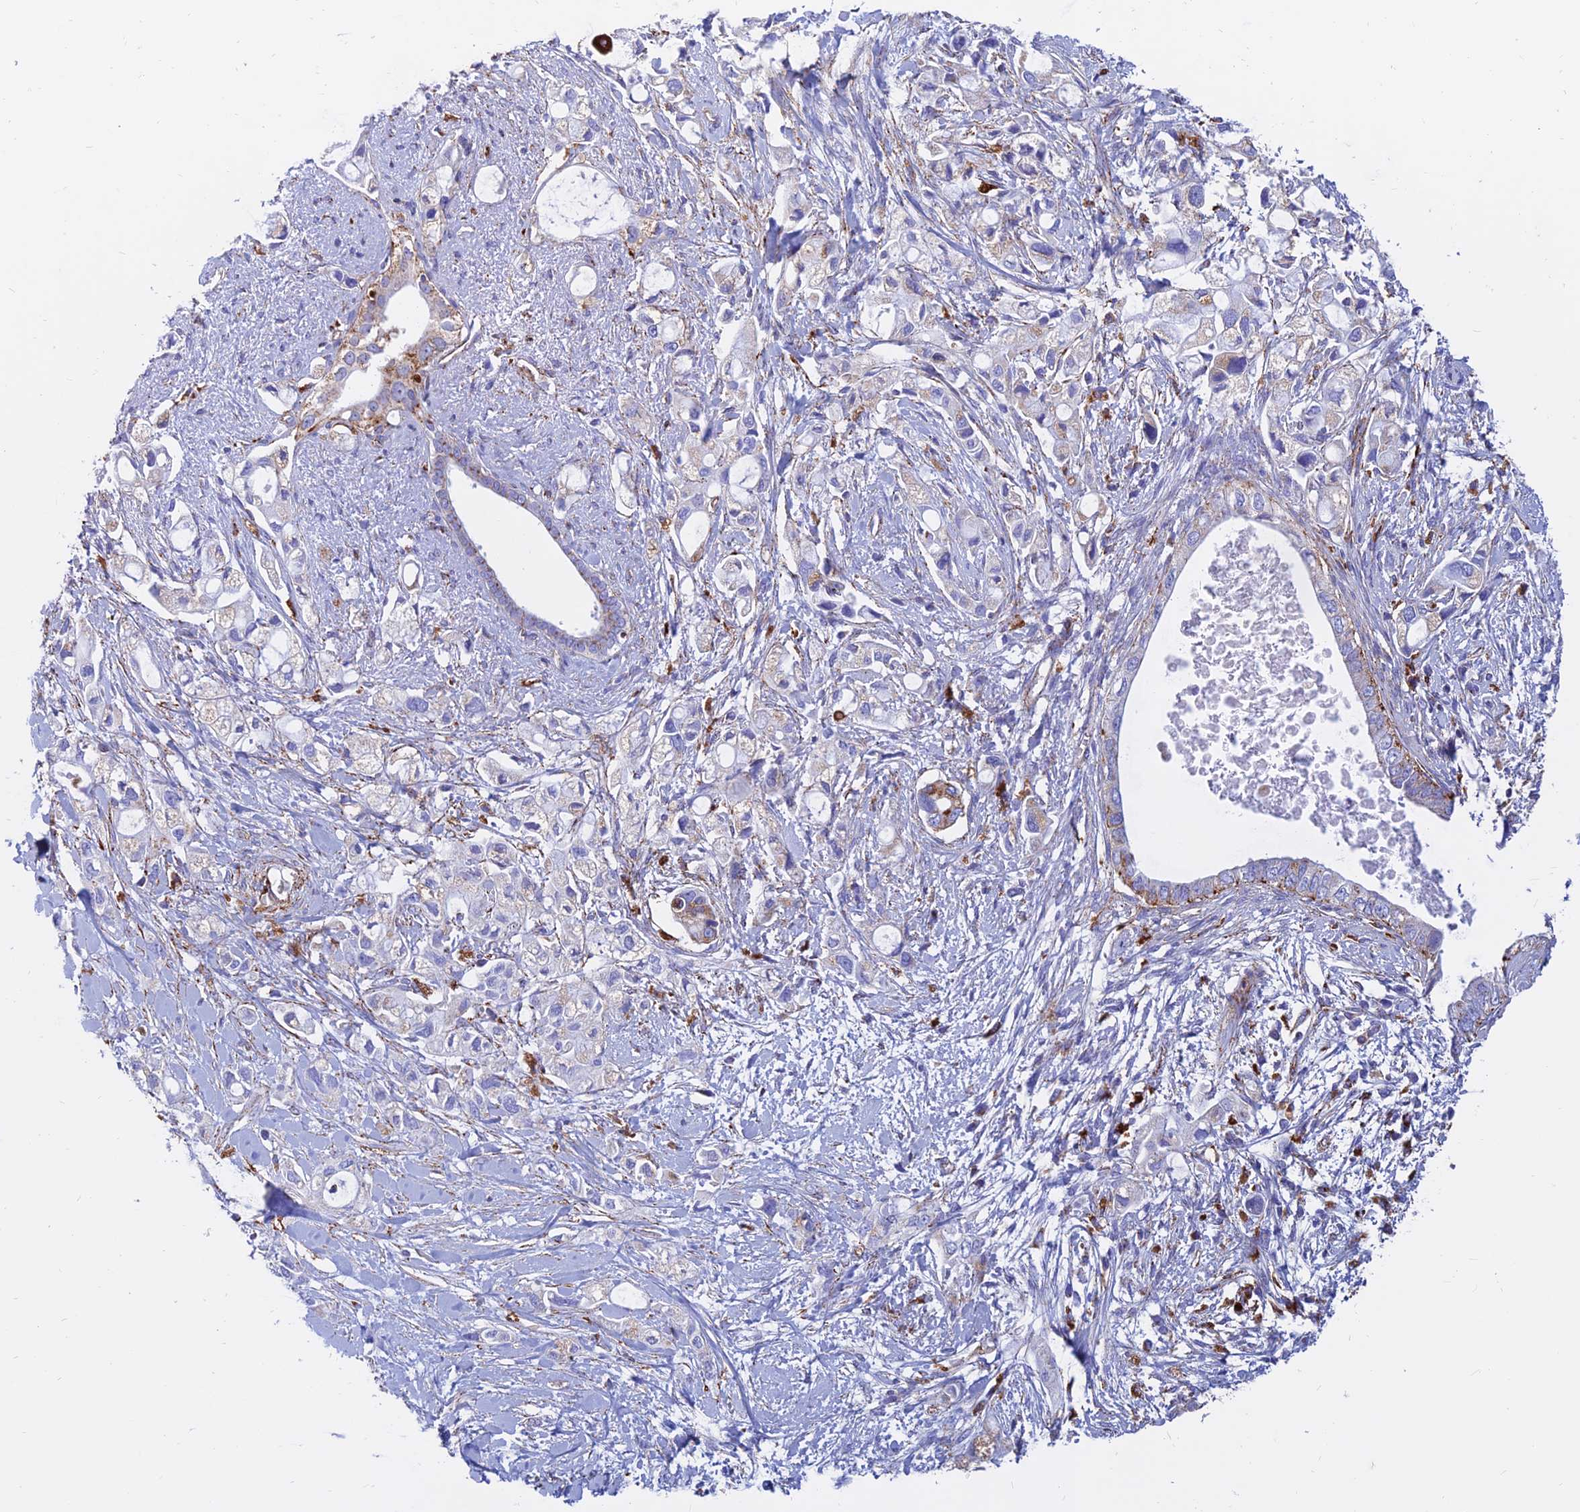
{"staining": {"intensity": "moderate", "quantity": "<25%", "location": "cytoplasmic/membranous"}, "tissue": "pancreatic cancer", "cell_type": "Tumor cells", "image_type": "cancer", "snomed": [{"axis": "morphology", "description": "Adenocarcinoma, NOS"}, {"axis": "topography", "description": "Pancreas"}], "caption": "Adenocarcinoma (pancreatic) stained with a brown dye shows moderate cytoplasmic/membranous positive staining in about <25% of tumor cells.", "gene": "SPNS1", "patient": {"sex": "female", "age": 56}}